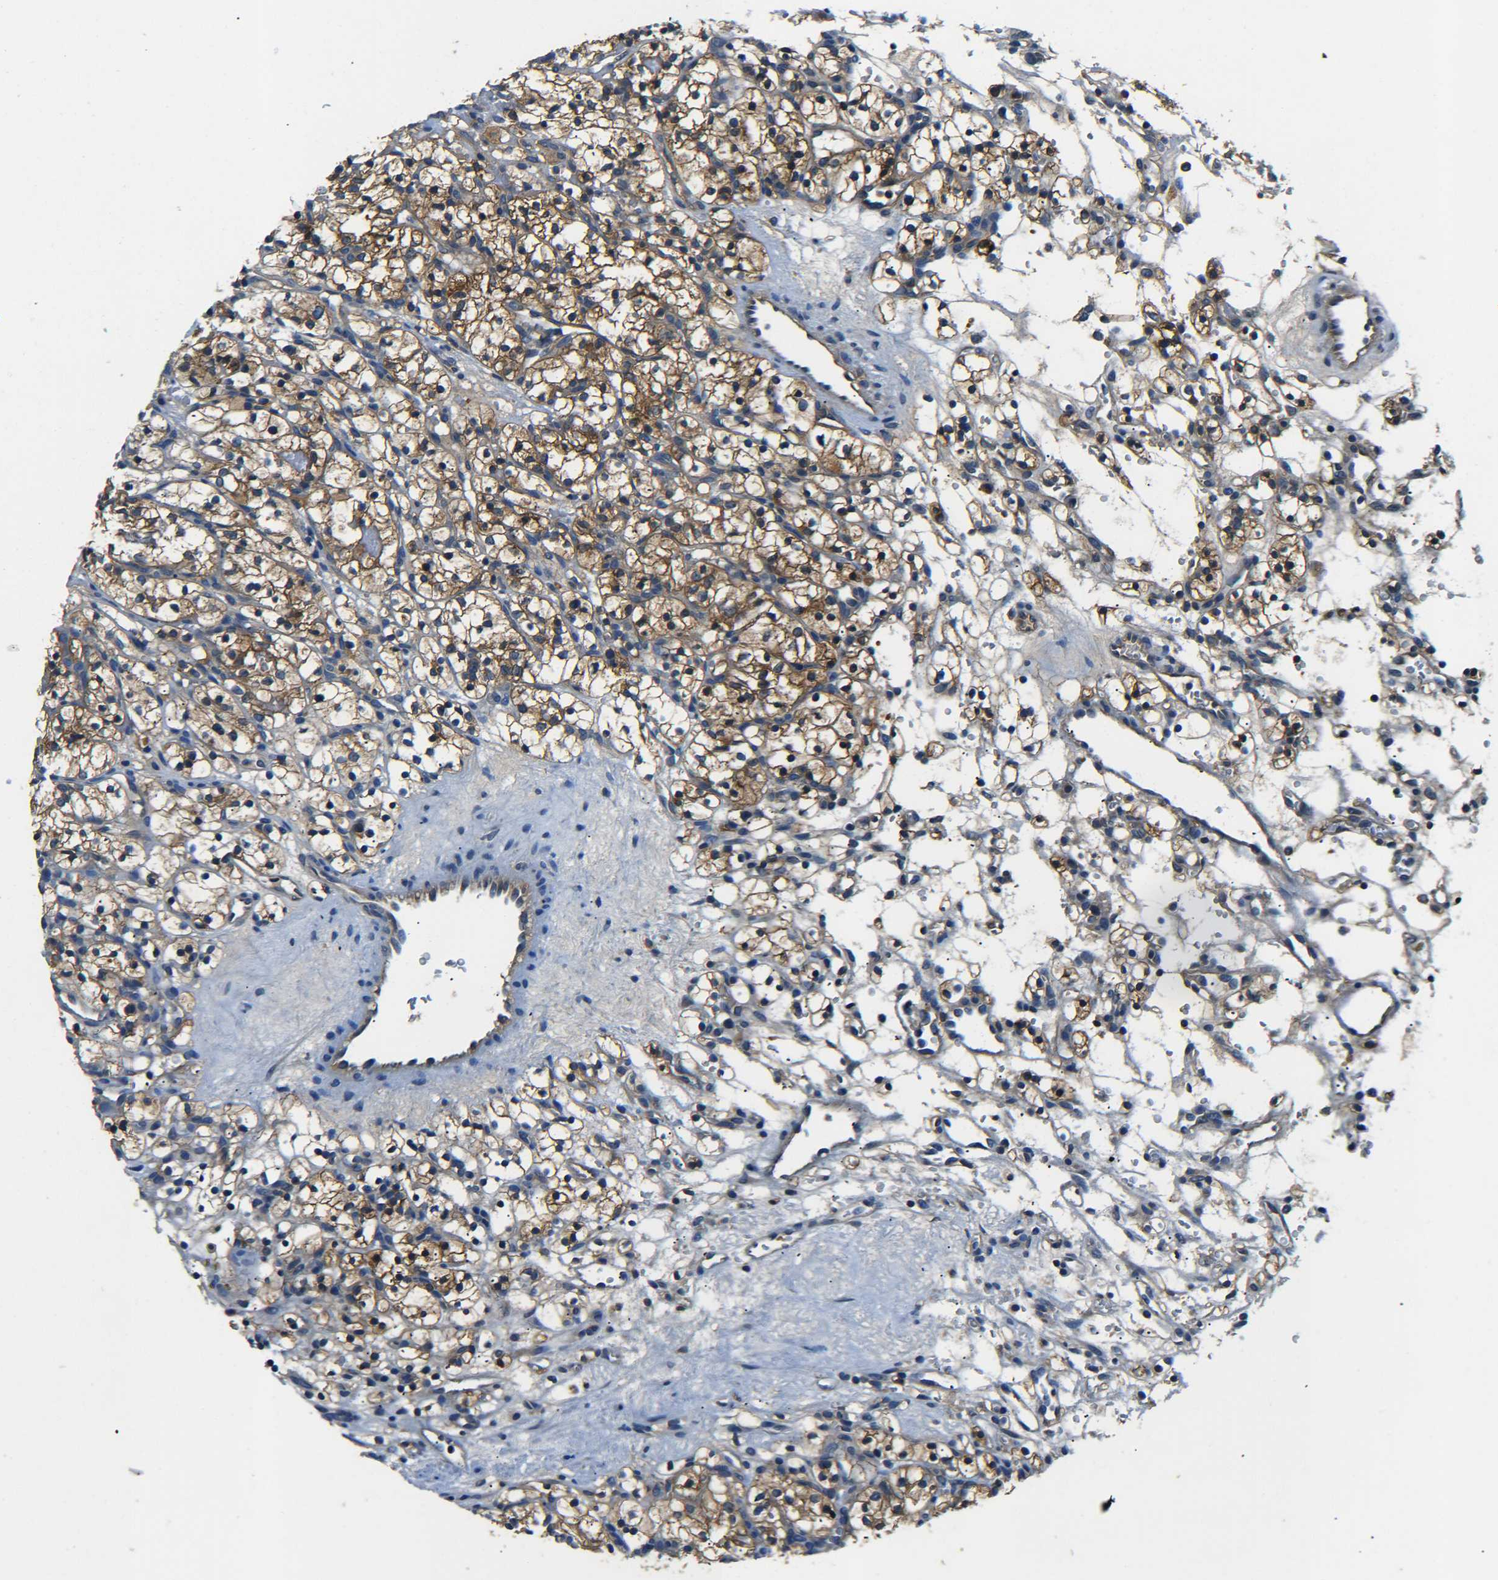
{"staining": {"intensity": "moderate", "quantity": ">75%", "location": "cytoplasmic/membranous"}, "tissue": "renal cancer", "cell_type": "Tumor cells", "image_type": "cancer", "snomed": [{"axis": "morphology", "description": "Adenocarcinoma, NOS"}, {"axis": "topography", "description": "Kidney"}], "caption": "The image demonstrates a brown stain indicating the presence of a protein in the cytoplasmic/membranous of tumor cells in renal cancer.", "gene": "PREB", "patient": {"sex": "female", "age": 57}}